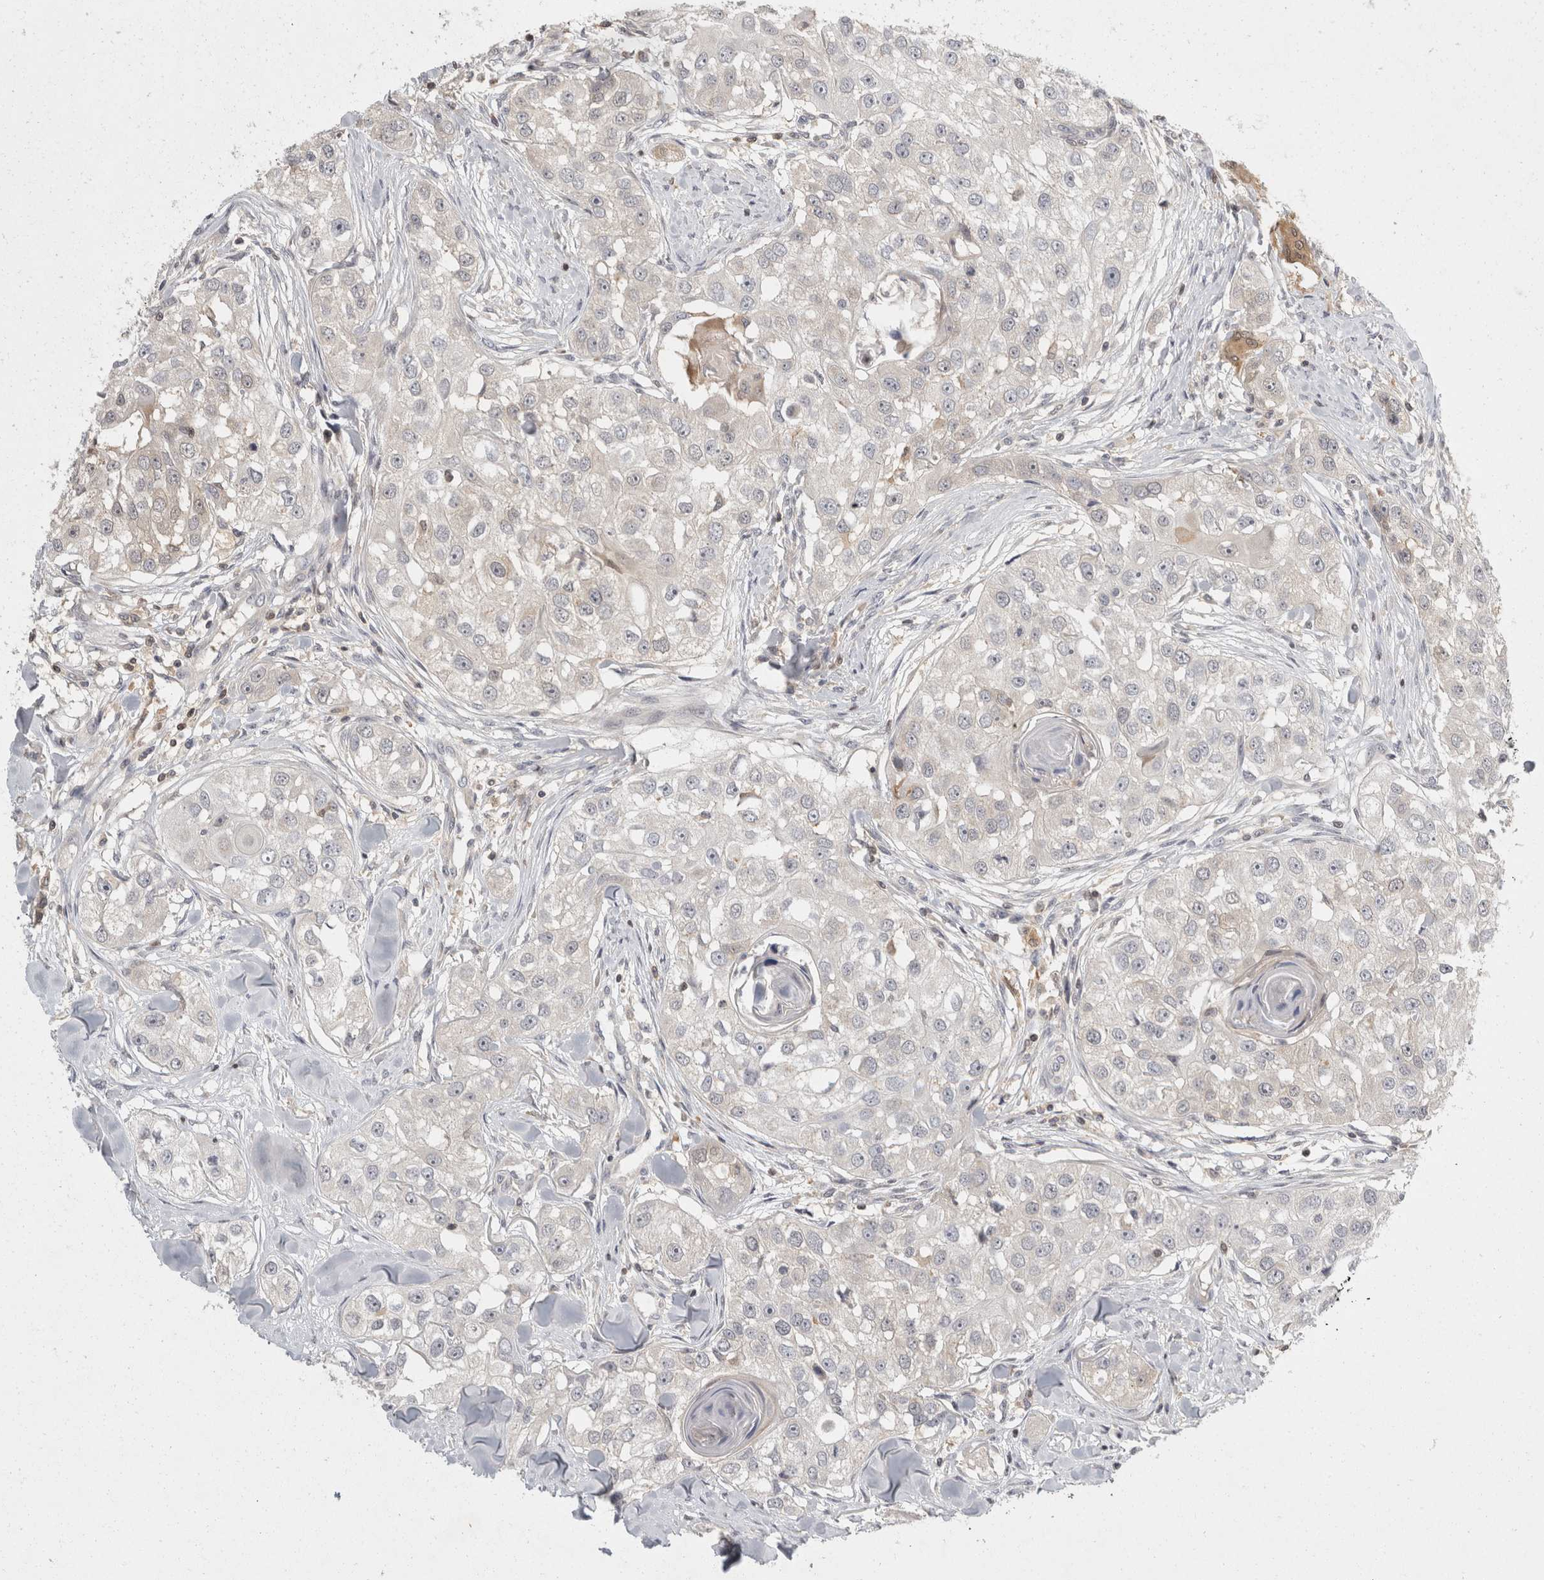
{"staining": {"intensity": "negative", "quantity": "none", "location": "none"}, "tissue": "head and neck cancer", "cell_type": "Tumor cells", "image_type": "cancer", "snomed": [{"axis": "morphology", "description": "Normal tissue, NOS"}, {"axis": "morphology", "description": "Squamous cell carcinoma, NOS"}, {"axis": "topography", "description": "Skeletal muscle"}, {"axis": "topography", "description": "Head-Neck"}], "caption": "Head and neck squamous cell carcinoma stained for a protein using immunohistochemistry demonstrates no positivity tumor cells.", "gene": "ACAT2", "patient": {"sex": "male", "age": 51}}